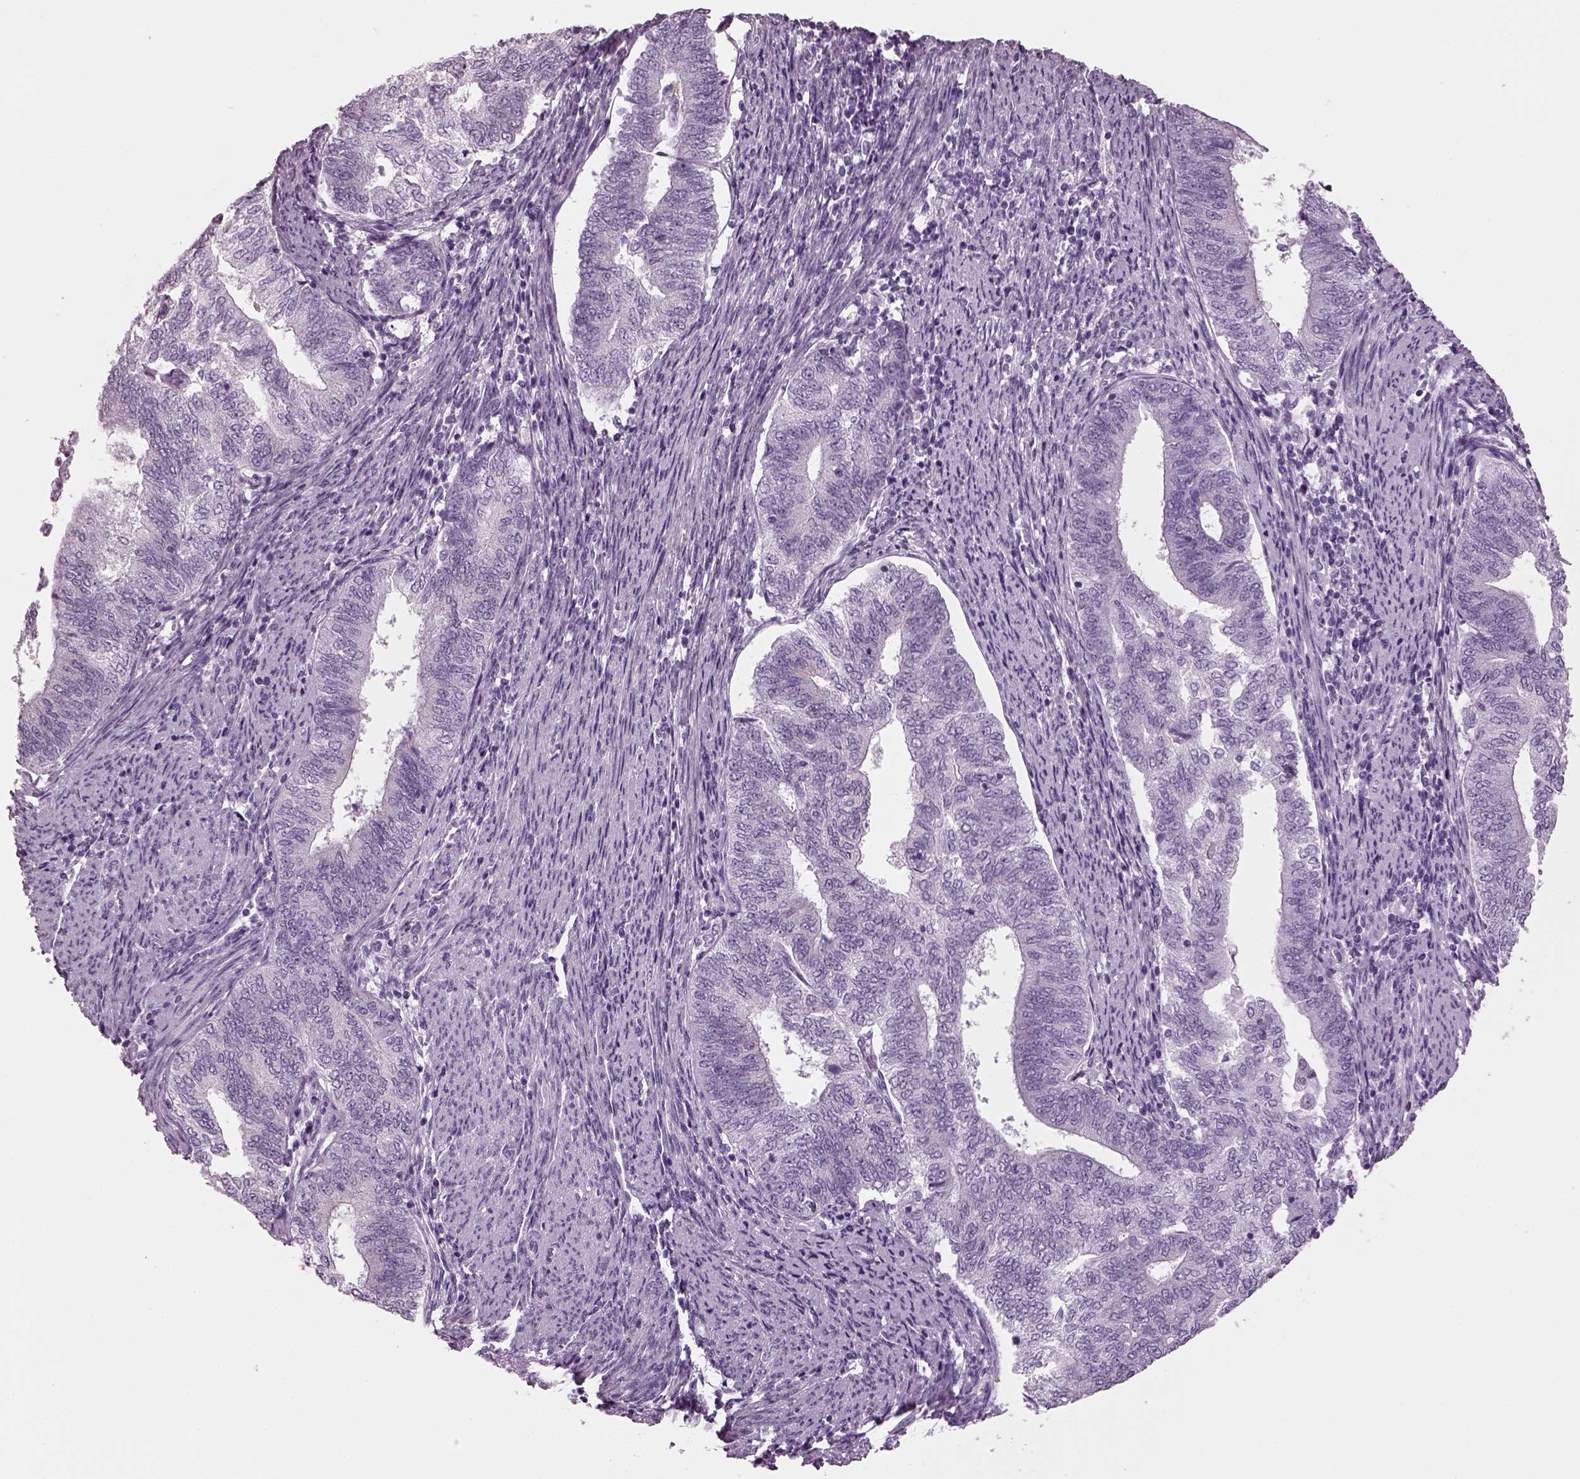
{"staining": {"intensity": "negative", "quantity": "none", "location": "none"}, "tissue": "endometrial cancer", "cell_type": "Tumor cells", "image_type": "cancer", "snomed": [{"axis": "morphology", "description": "Adenocarcinoma, NOS"}, {"axis": "topography", "description": "Endometrium"}], "caption": "Tumor cells show no significant staining in adenocarcinoma (endometrial).", "gene": "PRR9", "patient": {"sex": "female", "age": 65}}